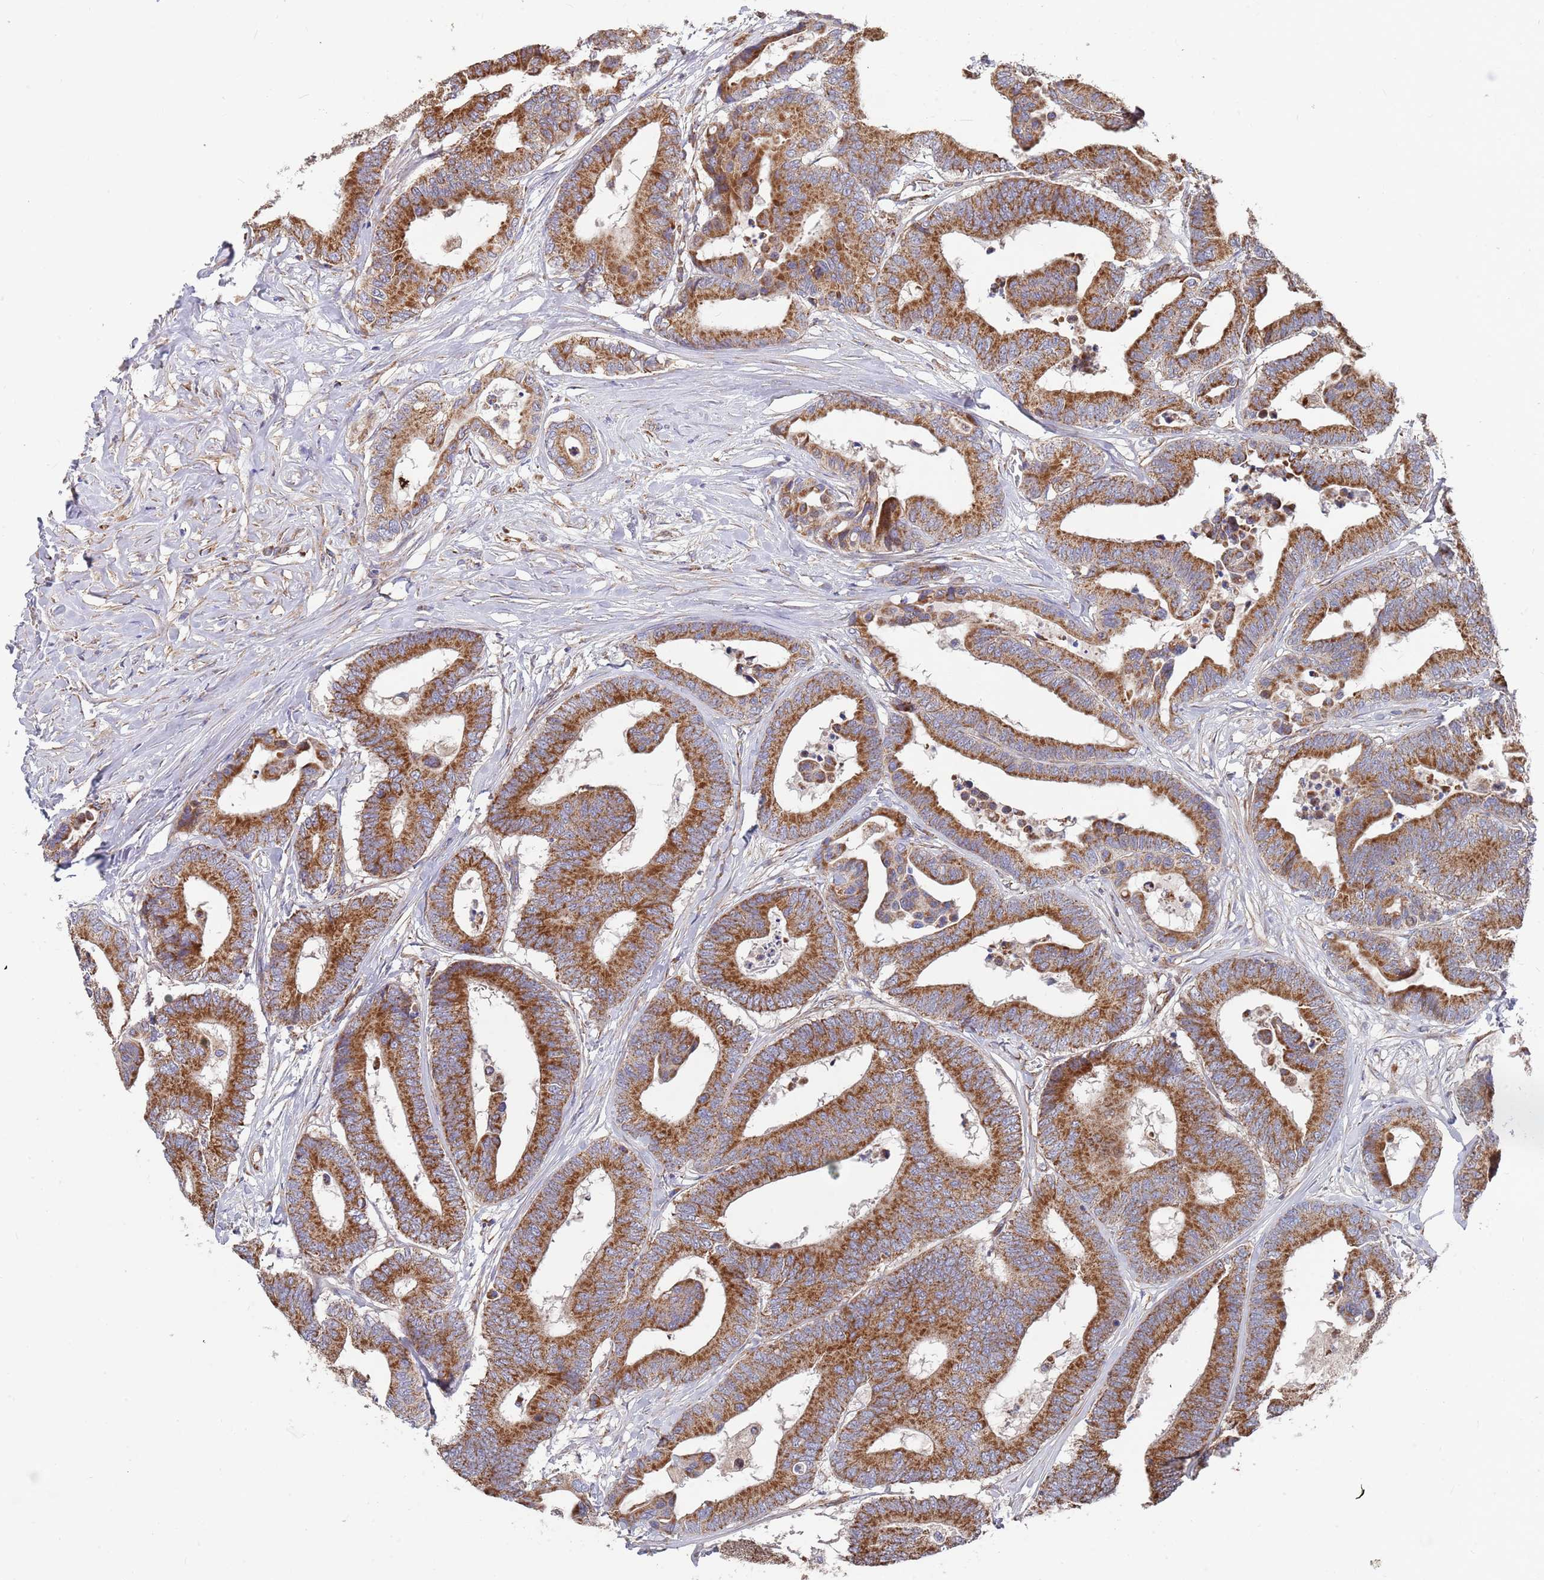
{"staining": {"intensity": "strong", "quantity": ">75%", "location": "cytoplasmic/membranous"}, "tissue": "colorectal cancer", "cell_type": "Tumor cells", "image_type": "cancer", "snomed": [{"axis": "morphology", "description": "Normal tissue, NOS"}, {"axis": "morphology", "description": "Adenocarcinoma, NOS"}, {"axis": "topography", "description": "Colon"}], "caption": "High-power microscopy captured an immunohistochemistry image of adenocarcinoma (colorectal), revealing strong cytoplasmic/membranous positivity in approximately >75% of tumor cells.", "gene": "WDFY3", "patient": {"sex": "male", "age": 82}}